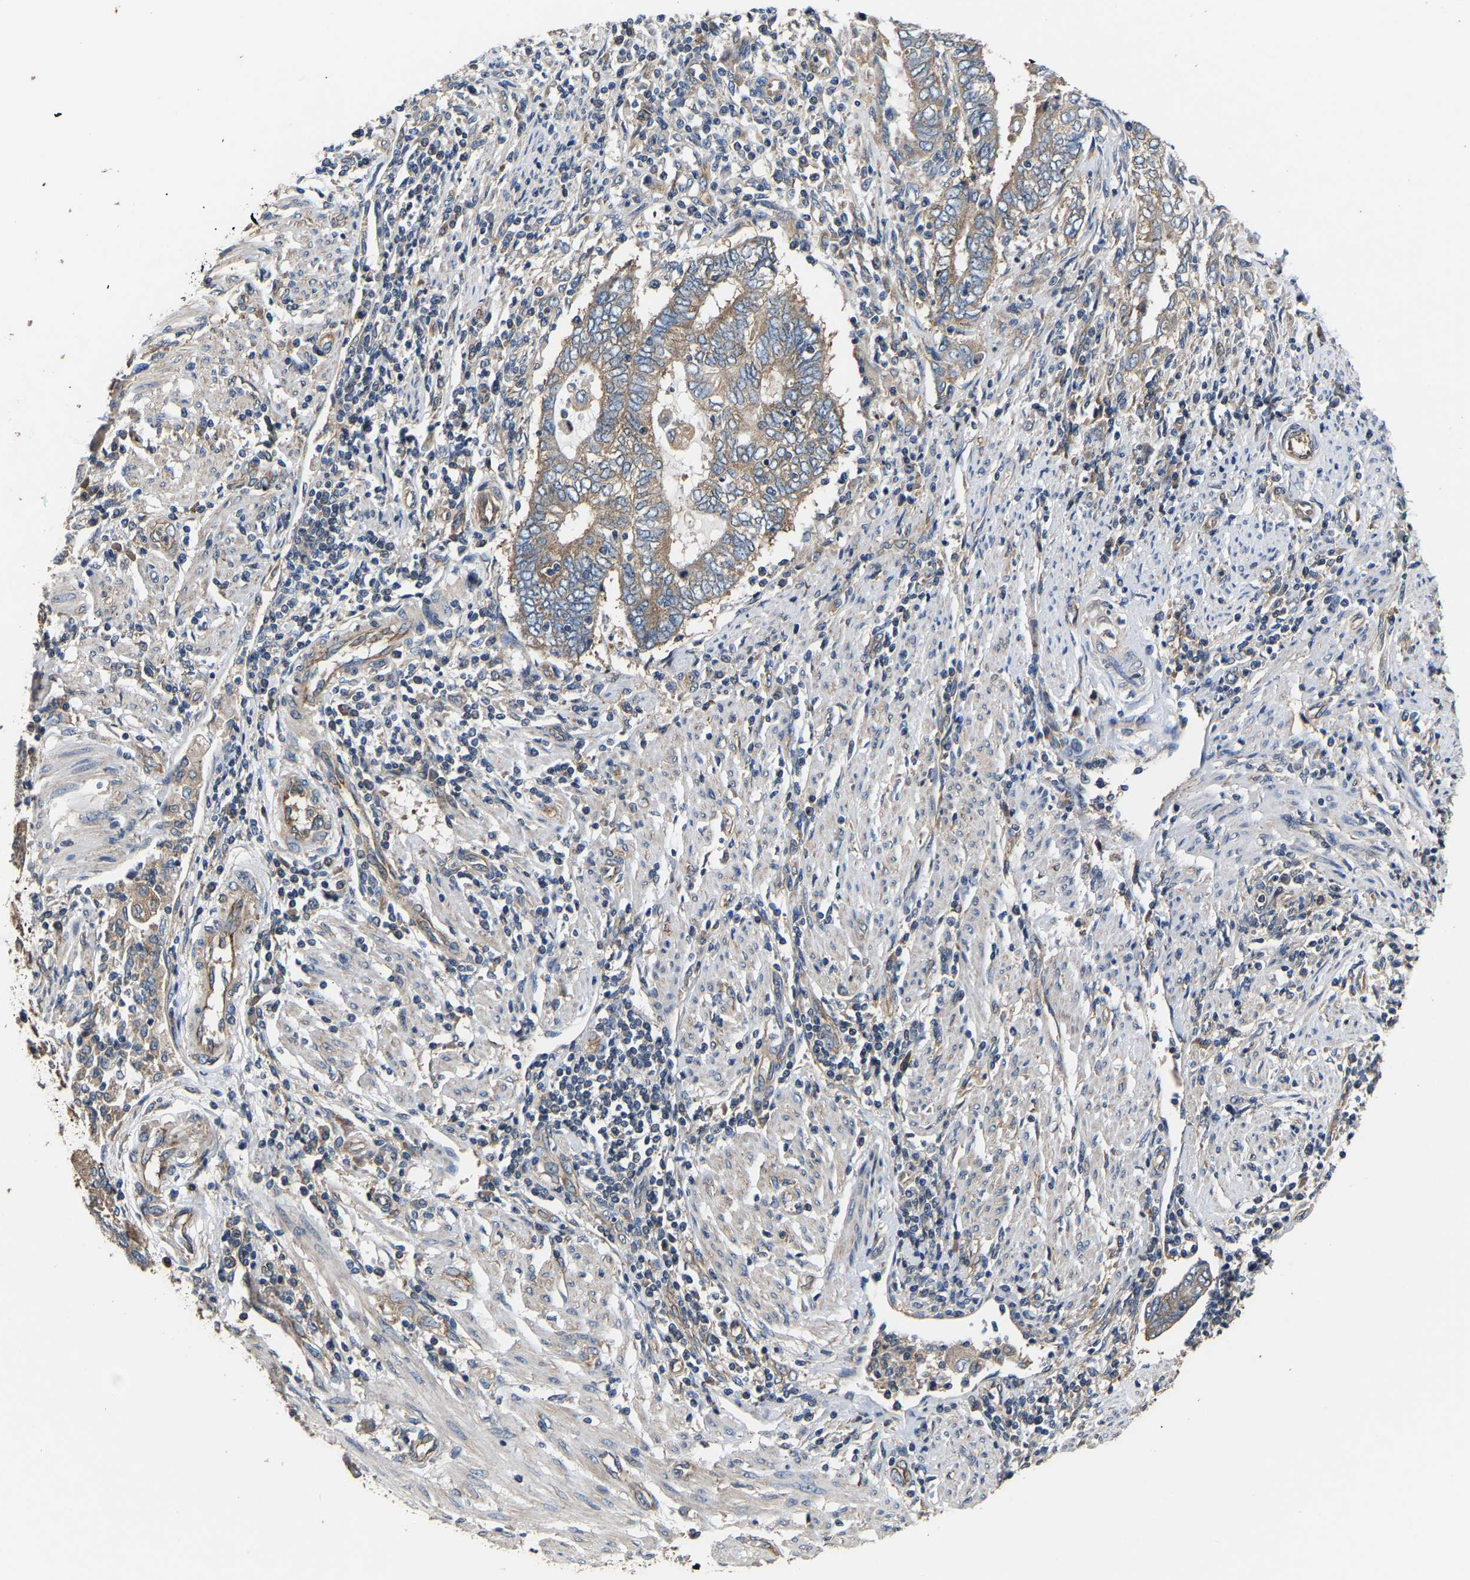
{"staining": {"intensity": "weak", "quantity": "25%-75%", "location": "cytoplasmic/membranous"}, "tissue": "endometrial cancer", "cell_type": "Tumor cells", "image_type": "cancer", "snomed": [{"axis": "morphology", "description": "Adenocarcinoma, NOS"}, {"axis": "topography", "description": "Uterus"}, {"axis": "topography", "description": "Endometrium"}], "caption": "IHC of endometrial cancer (adenocarcinoma) displays low levels of weak cytoplasmic/membranous expression in about 25%-75% of tumor cells. Immunohistochemistry (ihc) stains the protein of interest in brown and the nuclei are stained blue.", "gene": "AIMP2", "patient": {"sex": "female", "age": 70}}